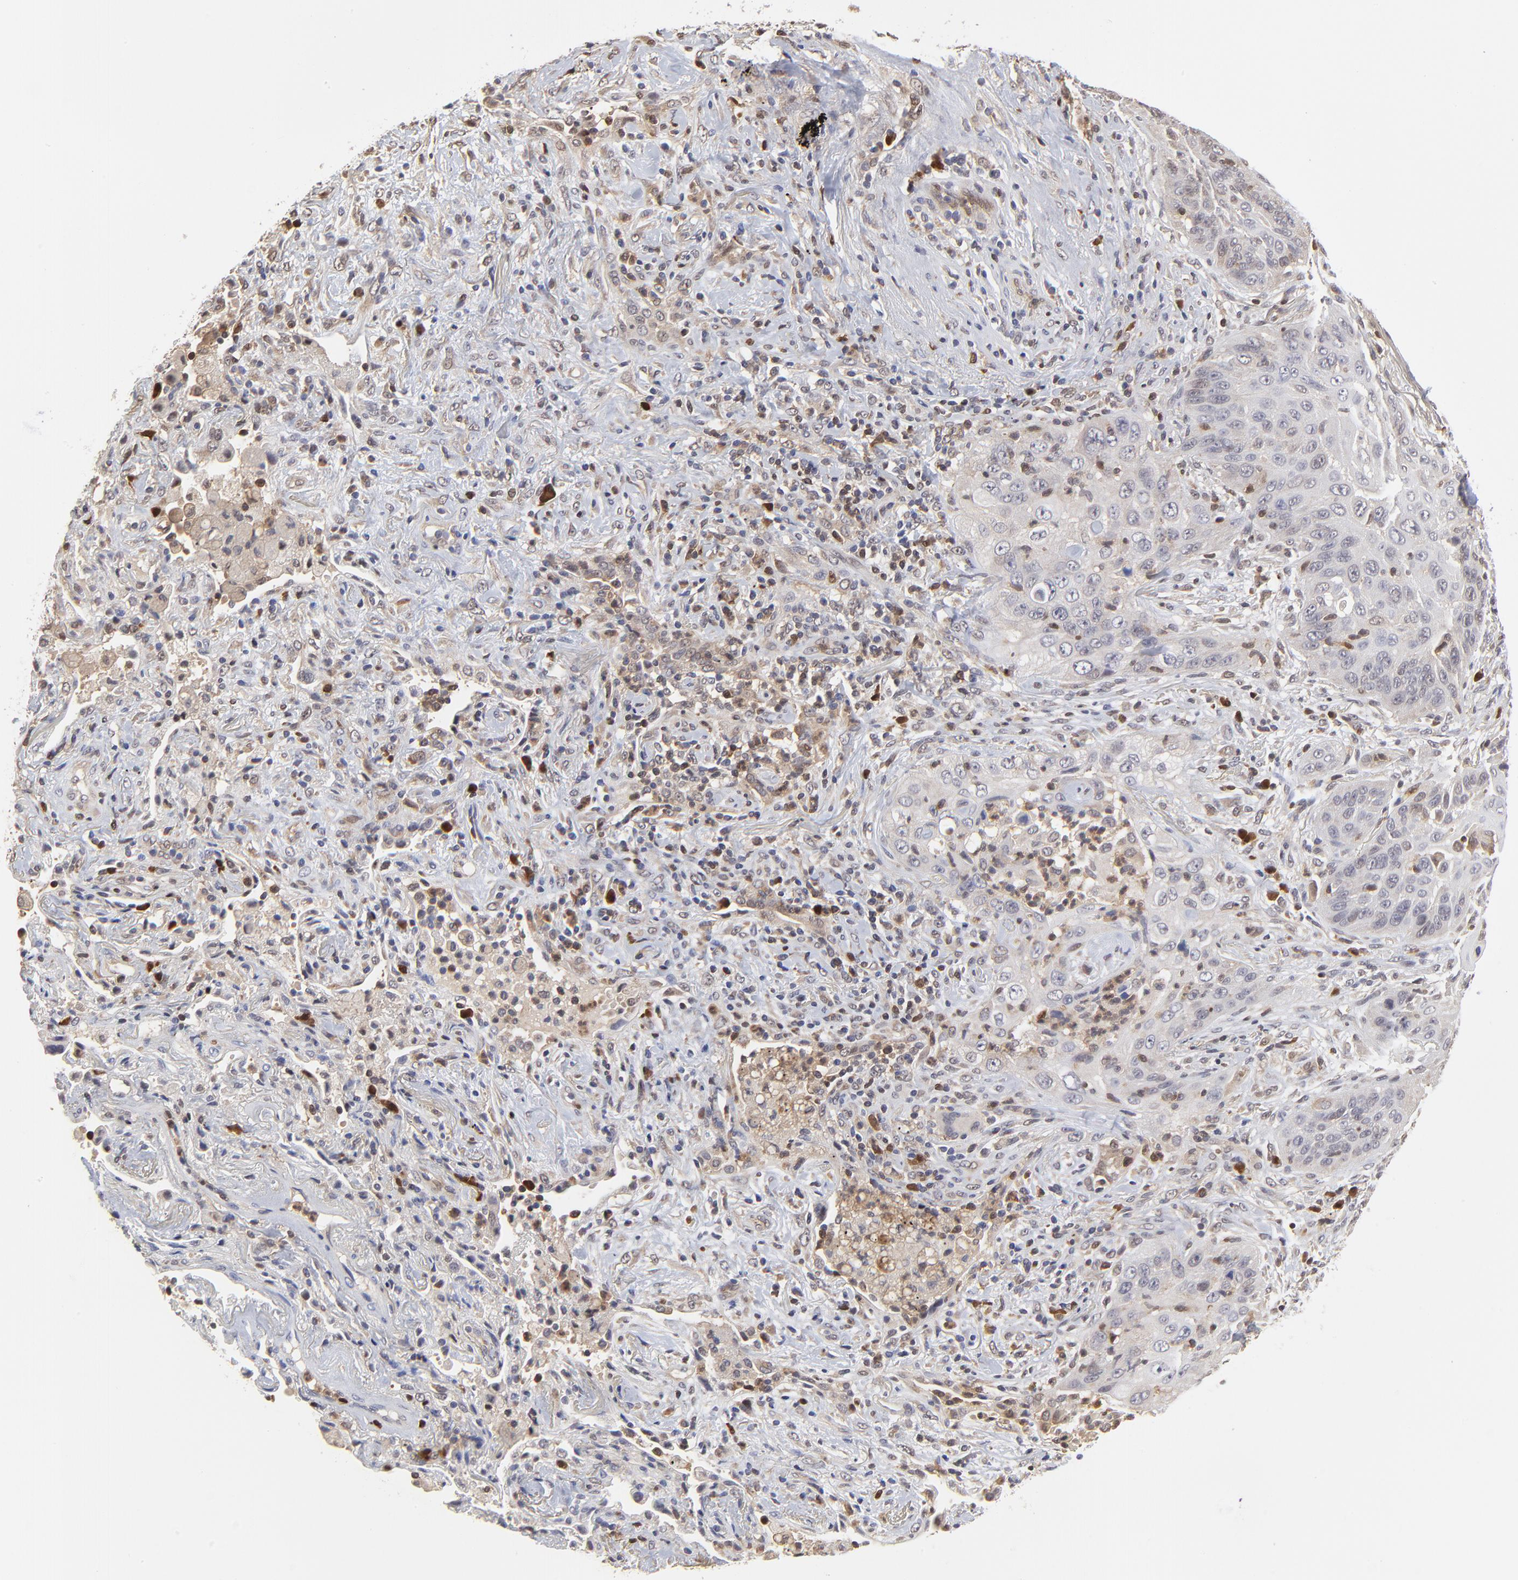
{"staining": {"intensity": "negative", "quantity": "none", "location": "none"}, "tissue": "lung cancer", "cell_type": "Tumor cells", "image_type": "cancer", "snomed": [{"axis": "morphology", "description": "Squamous cell carcinoma, NOS"}, {"axis": "topography", "description": "Lung"}], "caption": "Immunohistochemistry of human lung cancer exhibits no positivity in tumor cells. Nuclei are stained in blue.", "gene": "CASP3", "patient": {"sex": "female", "age": 67}}